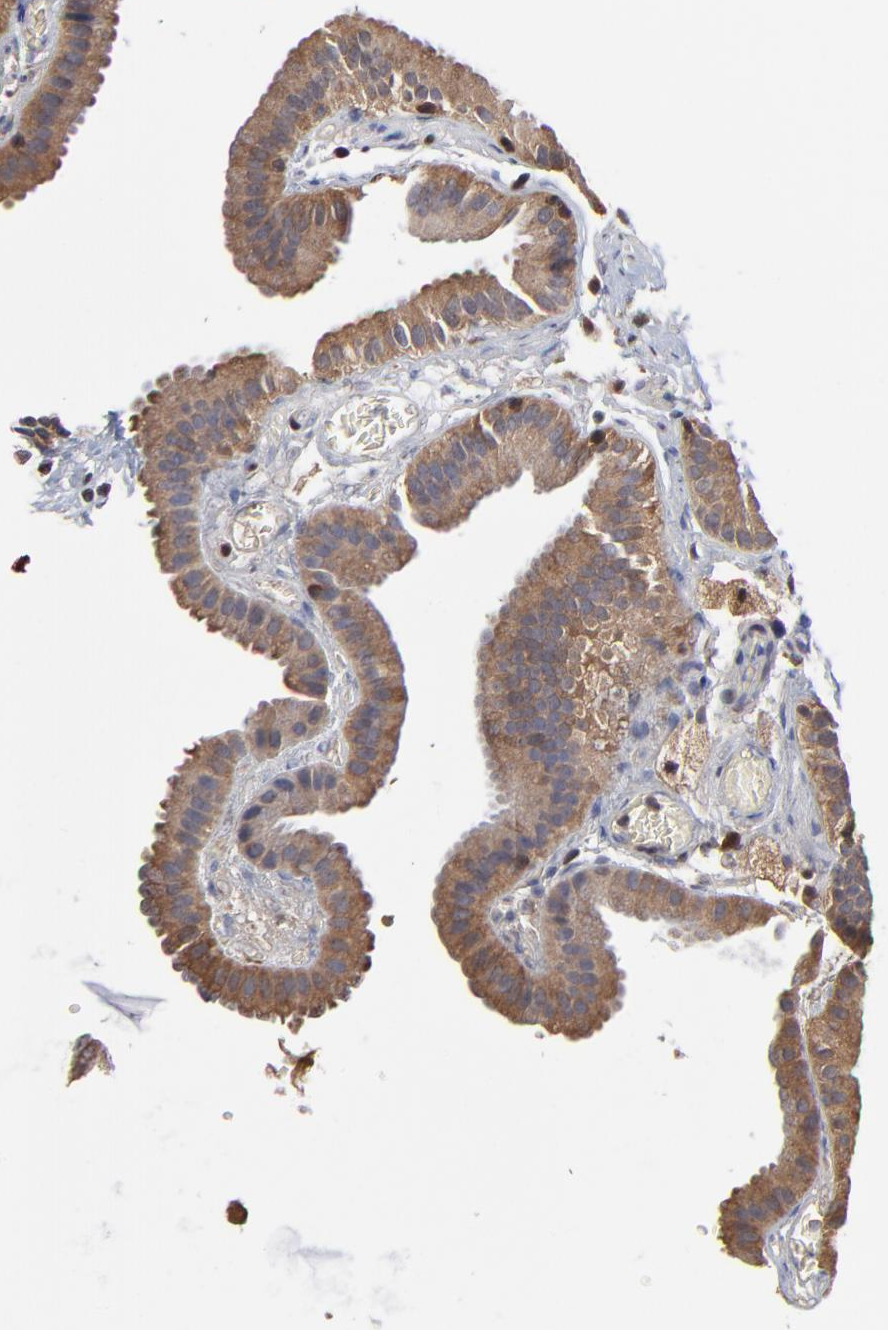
{"staining": {"intensity": "moderate", "quantity": ">75%", "location": "cytoplasmic/membranous"}, "tissue": "gallbladder", "cell_type": "Glandular cells", "image_type": "normal", "snomed": [{"axis": "morphology", "description": "Normal tissue, NOS"}, {"axis": "topography", "description": "Gallbladder"}], "caption": "This image displays benign gallbladder stained with immunohistochemistry to label a protein in brown. The cytoplasmic/membranous of glandular cells show moderate positivity for the protein. Nuclei are counter-stained blue.", "gene": "CCT2", "patient": {"sex": "female", "age": 63}}